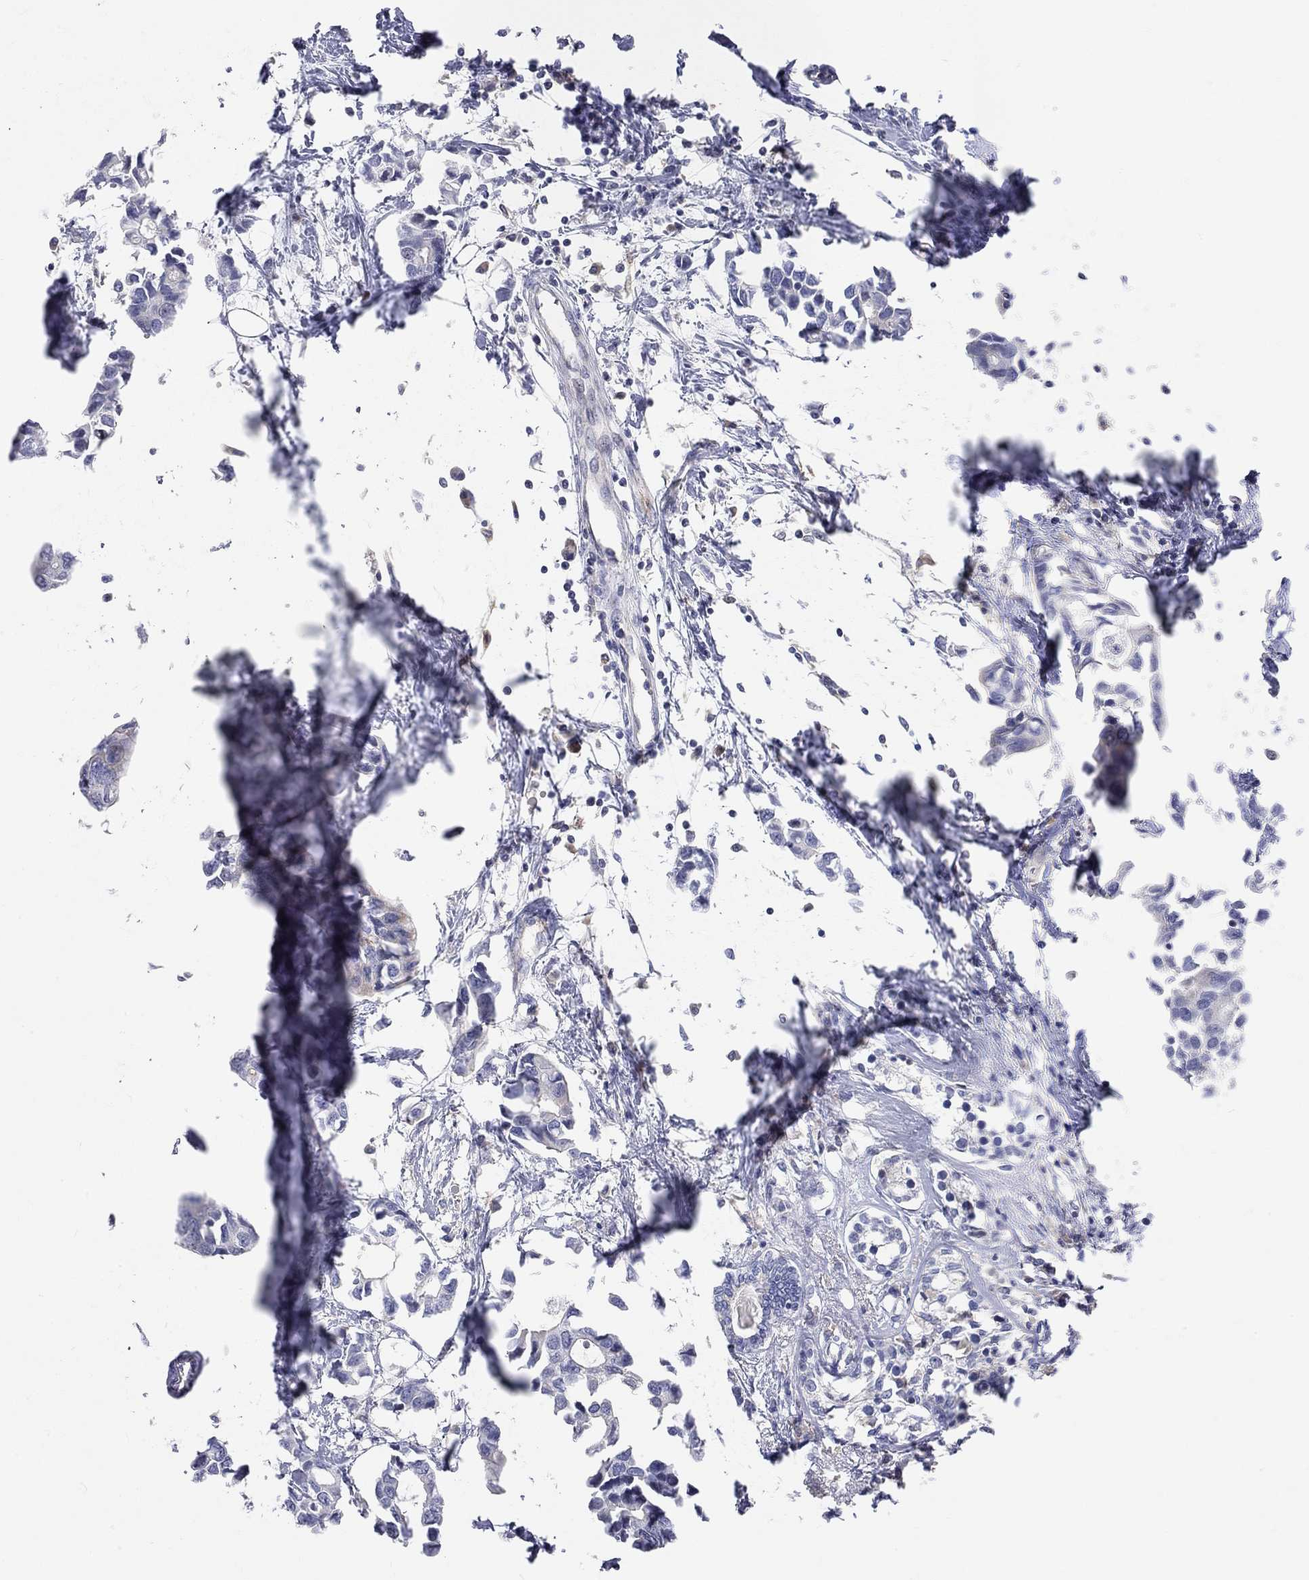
{"staining": {"intensity": "negative", "quantity": "none", "location": "none"}, "tissue": "breast cancer", "cell_type": "Tumor cells", "image_type": "cancer", "snomed": [{"axis": "morphology", "description": "Duct carcinoma"}, {"axis": "topography", "description": "Breast"}], "caption": "This is a histopathology image of immunohistochemistry staining of breast cancer (invasive ductal carcinoma), which shows no staining in tumor cells.", "gene": "PCDHGA10", "patient": {"sex": "female", "age": 83}}